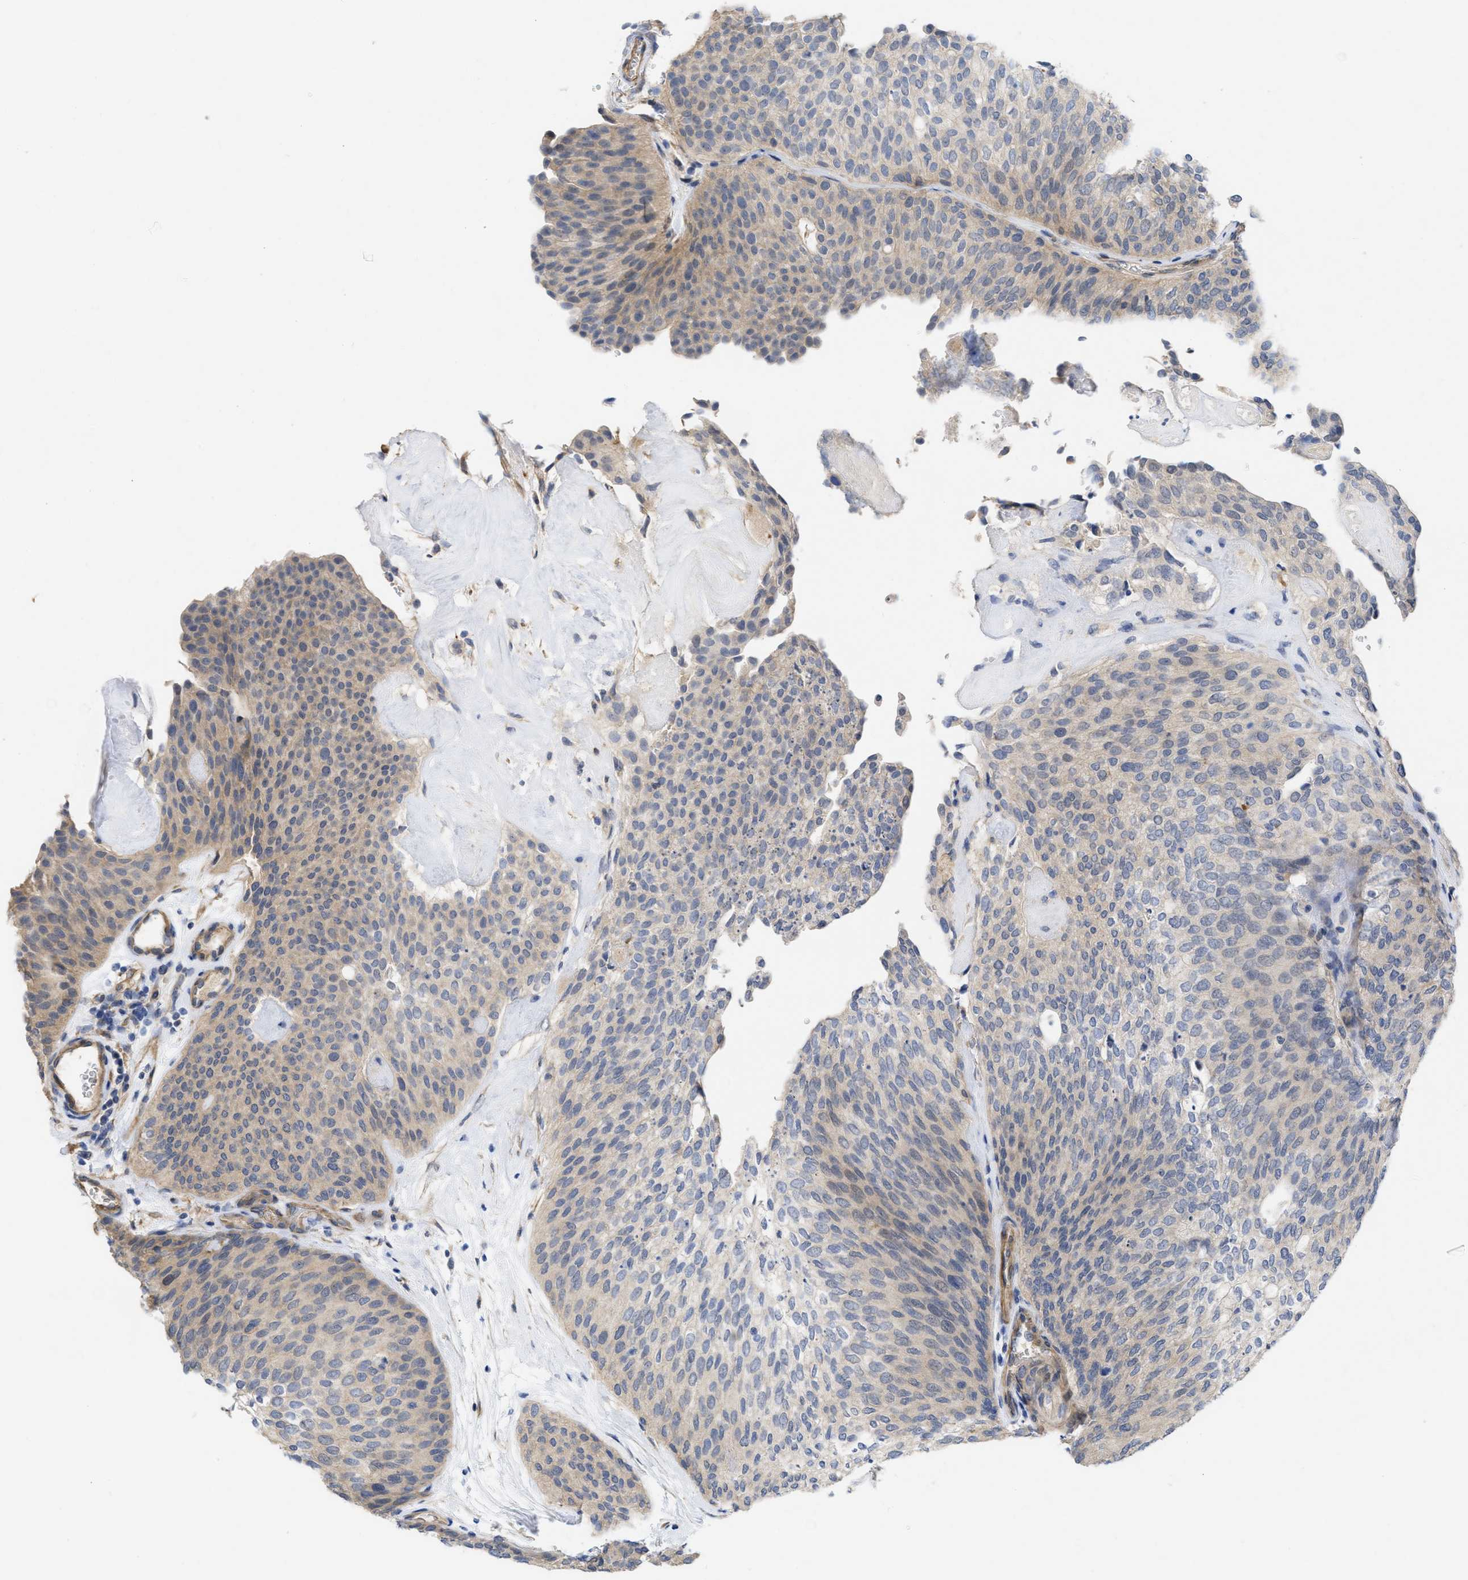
{"staining": {"intensity": "weak", "quantity": "25%-75%", "location": "cytoplasmic/membranous"}, "tissue": "urothelial cancer", "cell_type": "Tumor cells", "image_type": "cancer", "snomed": [{"axis": "morphology", "description": "Urothelial carcinoma, Low grade"}, {"axis": "topography", "description": "Urinary bladder"}], "caption": "Immunohistochemical staining of human low-grade urothelial carcinoma exhibits weak cytoplasmic/membranous protein staining in about 25%-75% of tumor cells.", "gene": "ARHGEF26", "patient": {"sex": "female", "age": 79}}